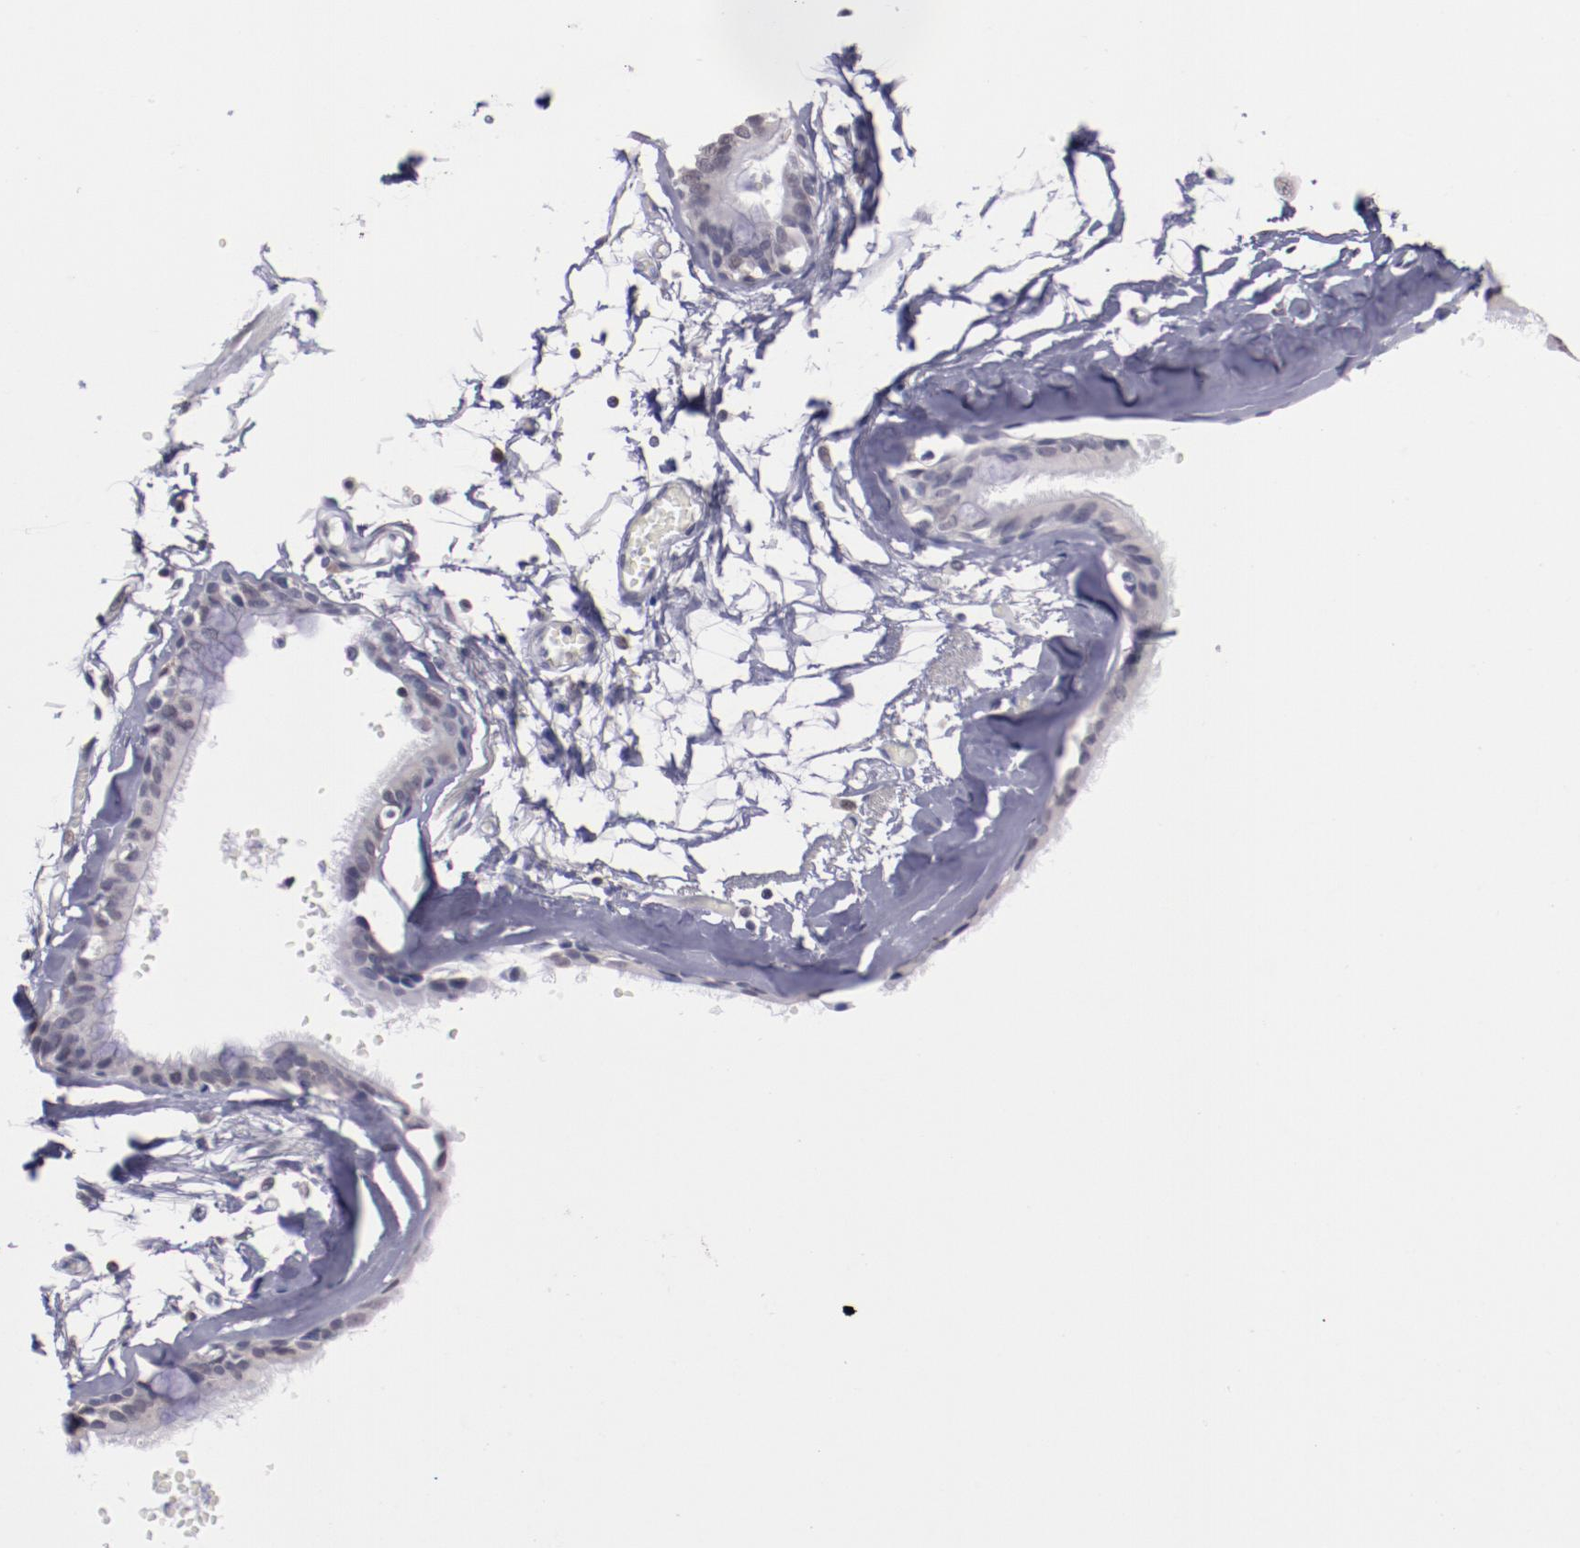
{"staining": {"intensity": "weak", "quantity": "<25%", "location": "nuclear"}, "tissue": "bronchus", "cell_type": "Respiratory epithelial cells", "image_type": "normal", "snomed": [{"axis": "morphology", "description": "Normal tissue, NOS"}, {"axis": "topography", "description": "Bronchus"}, {"axis": "topography", "description": "Lung"}], "caption": "The micrograph demonstrates no staining of respiratory epithelial cells in normal bronchus. (Immunohistochemistry, brightfield microscopy, high magnification).", "gene": "NRXN3", "patient": {"sex": "female", "age": 56}}